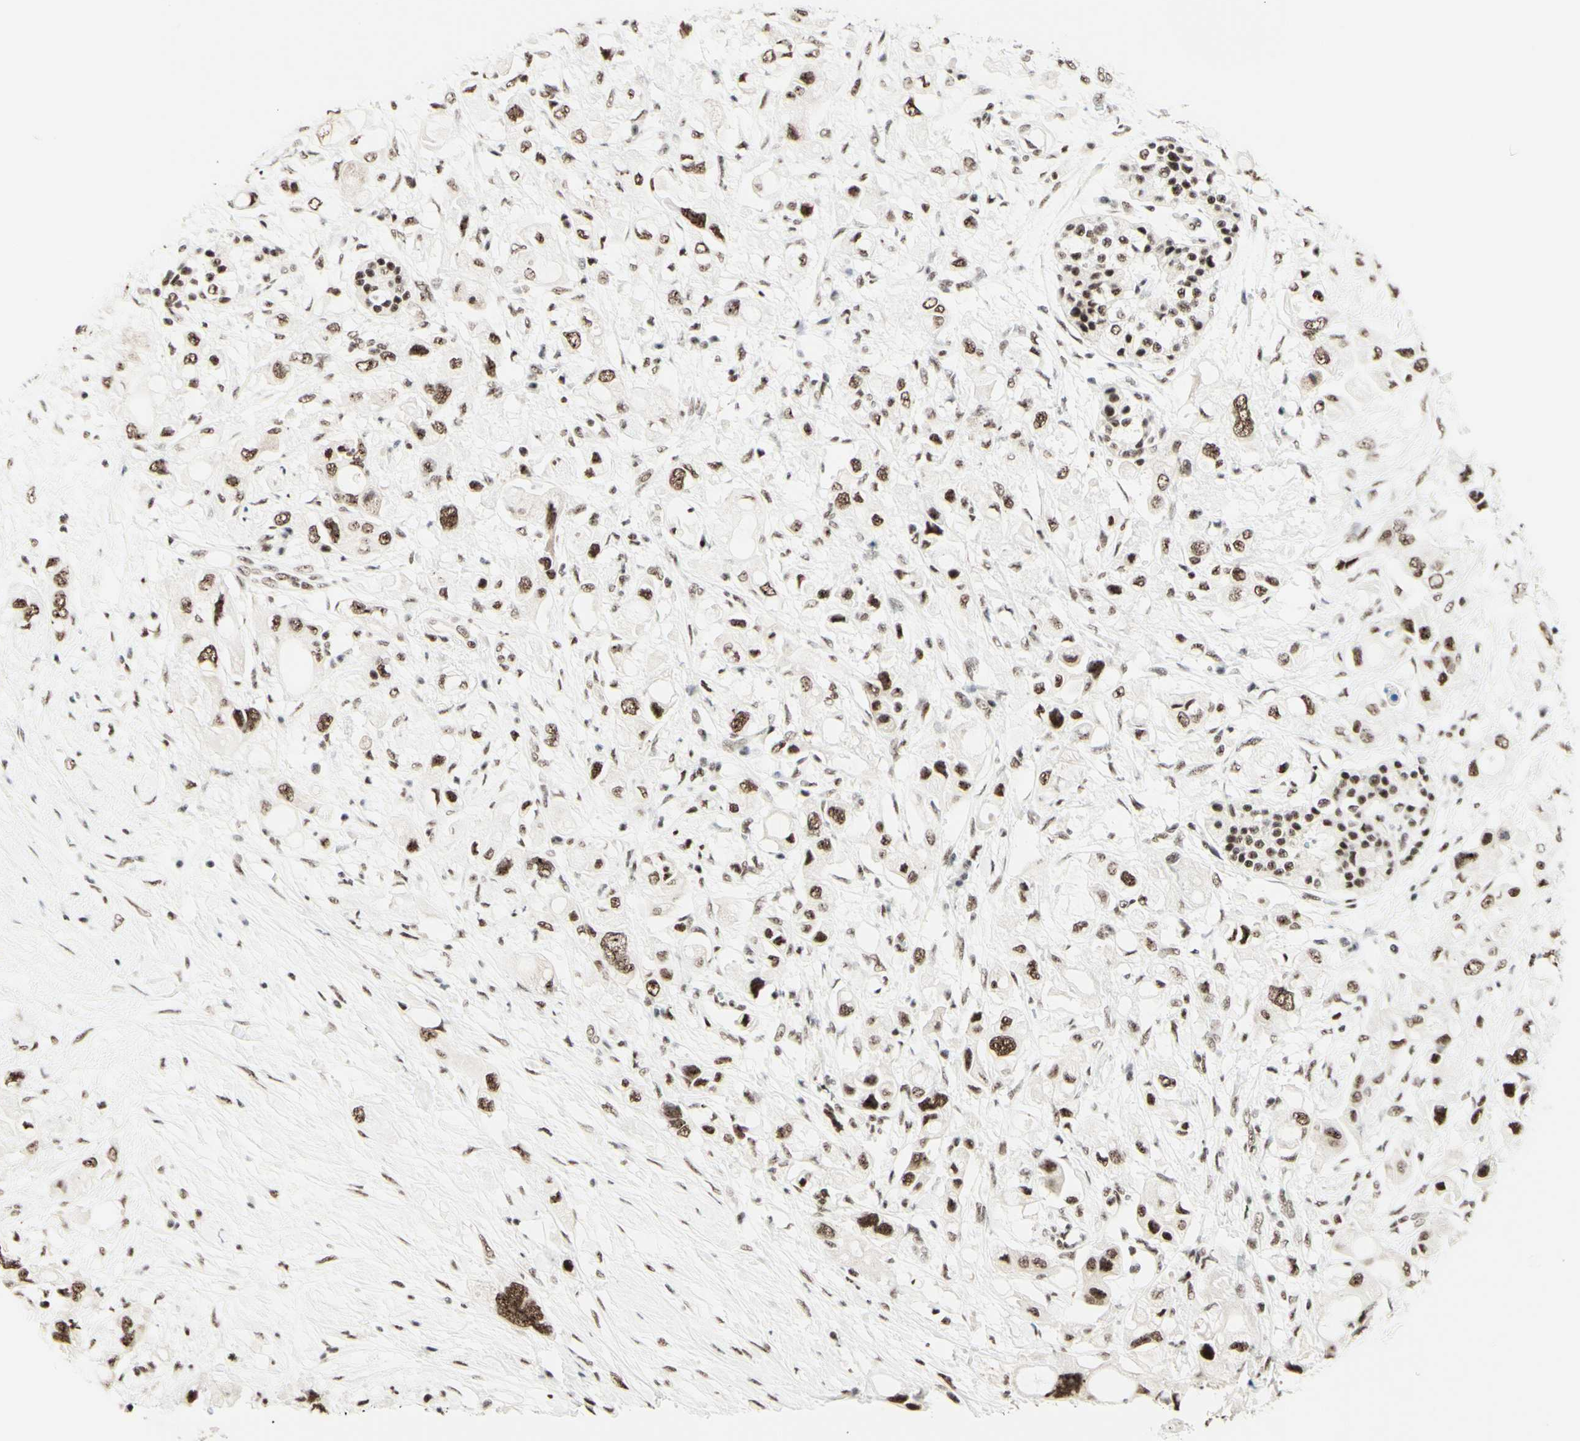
{"staining": {"intensity": "moderate", "quantity": ">75%", "location": "nuclear"}, "tissue": "pancreatic cancer", "cell_type": "Tumor cells", "image_type": "cancer", "snomed": [{"axis": "morphology", "description": "Adenocarcinoma, NOS"}, {"axis": "topography", "description": "Pancreas"}], "caption": "The immunohistochemical stain highlights moderate nuclear staining in tumor cells of adenocarcinoma (pancreatic) tissue.", "gene": "WTAP", "patient": {"sex": "female", "age": 56}}